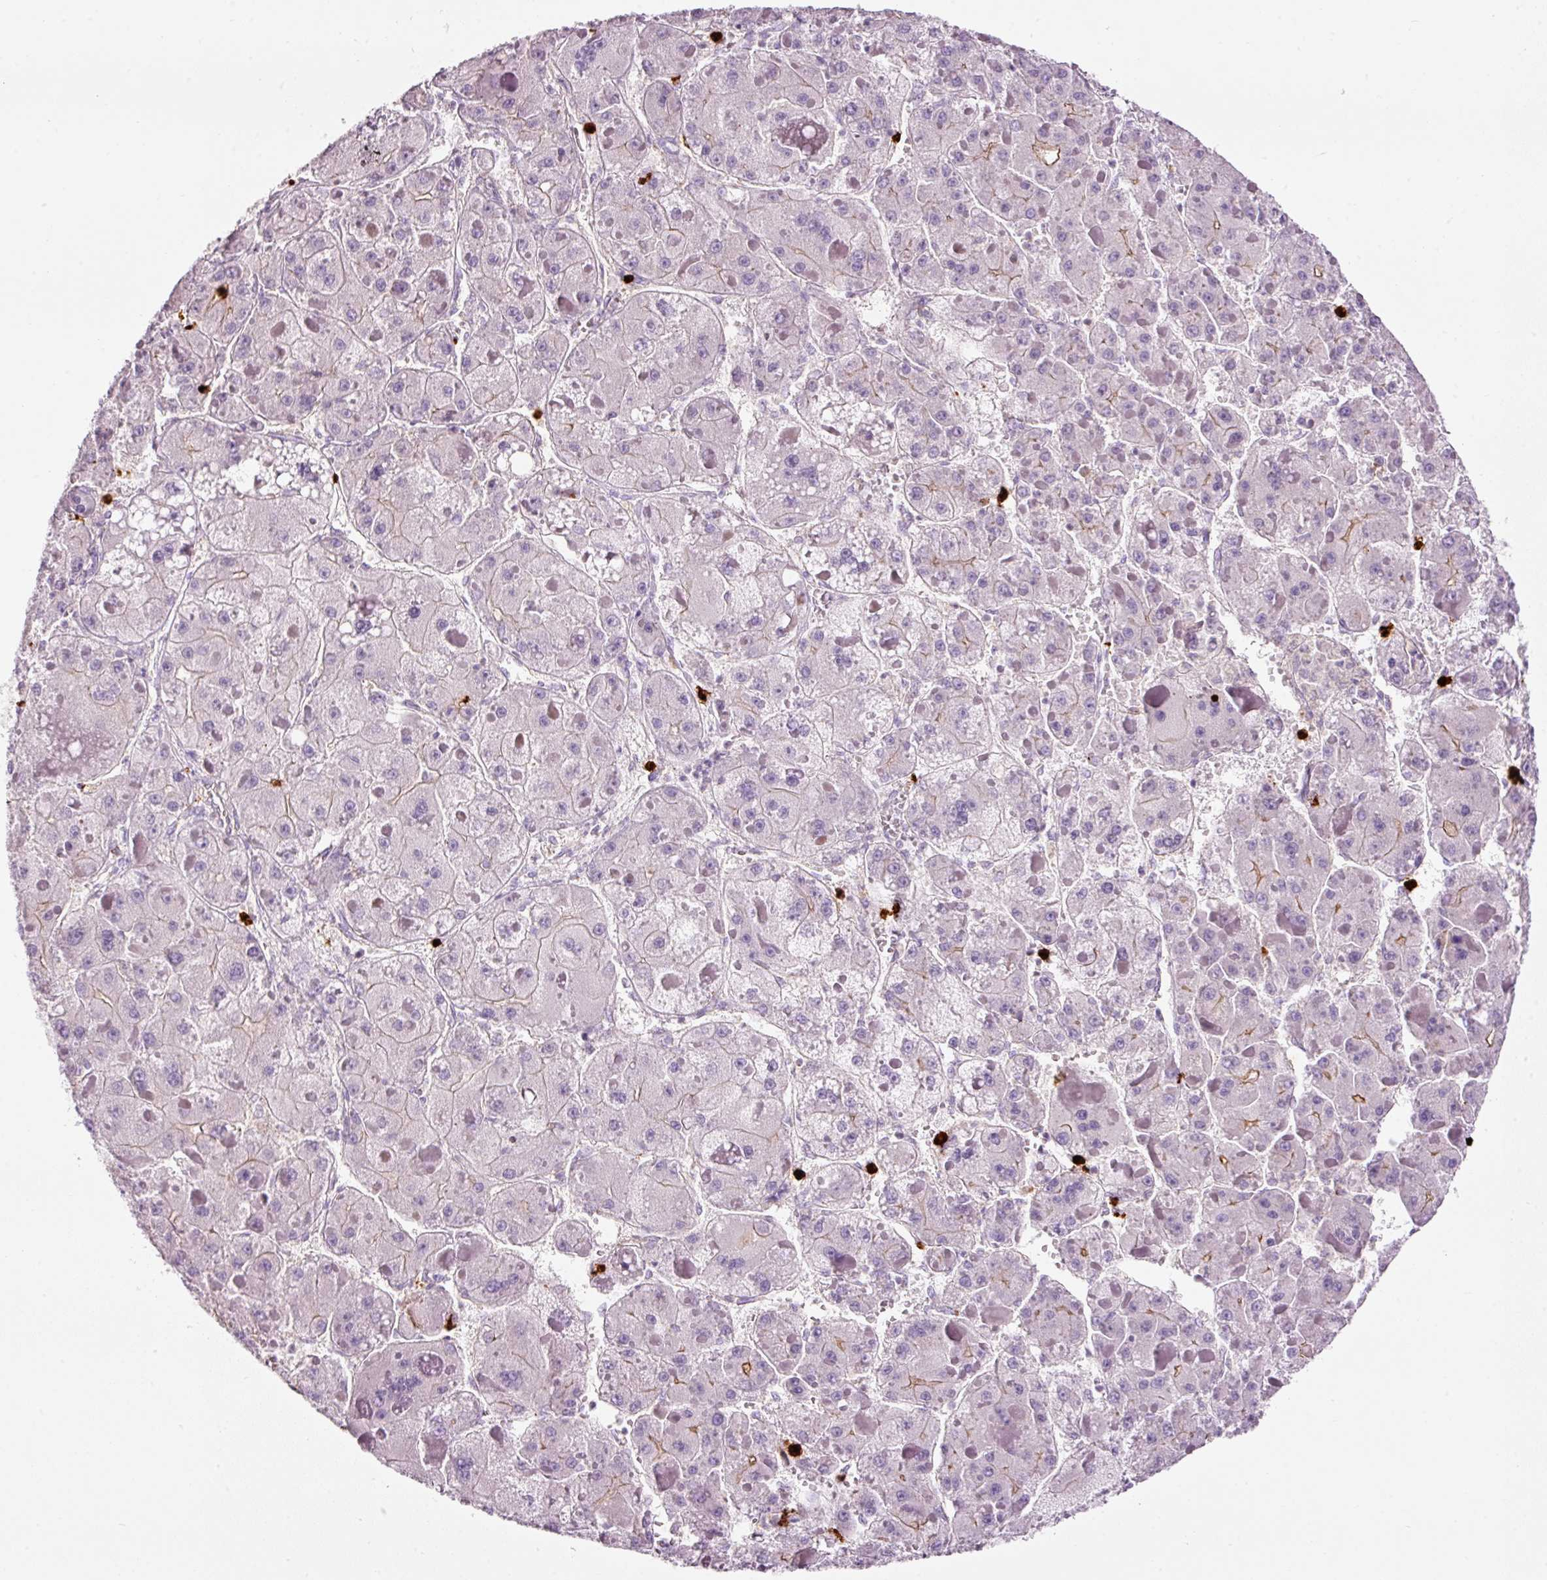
{"staining": {"intensity": "negative", "quantity": "none", "location": "none"}, "tissue": "liver cancer", "cell_type": "Tumor cells", "image_type": "cancer", "snomed": [{"axis": "morphology", "description": "Carcinoma, Hepatocellular, NOS"}, {"axis": "topography", "description": "Liver"}], "caption": "This is a image of IHC staining of liver cancer (hepatocellular carcinoma), which shows no positivity in tumor cells. (DAB immunohistochemistry (IHC) with hematoxylin counter stain).", "gene": "MAP3K3", "patient": {"sex": "female", "age": 73}}